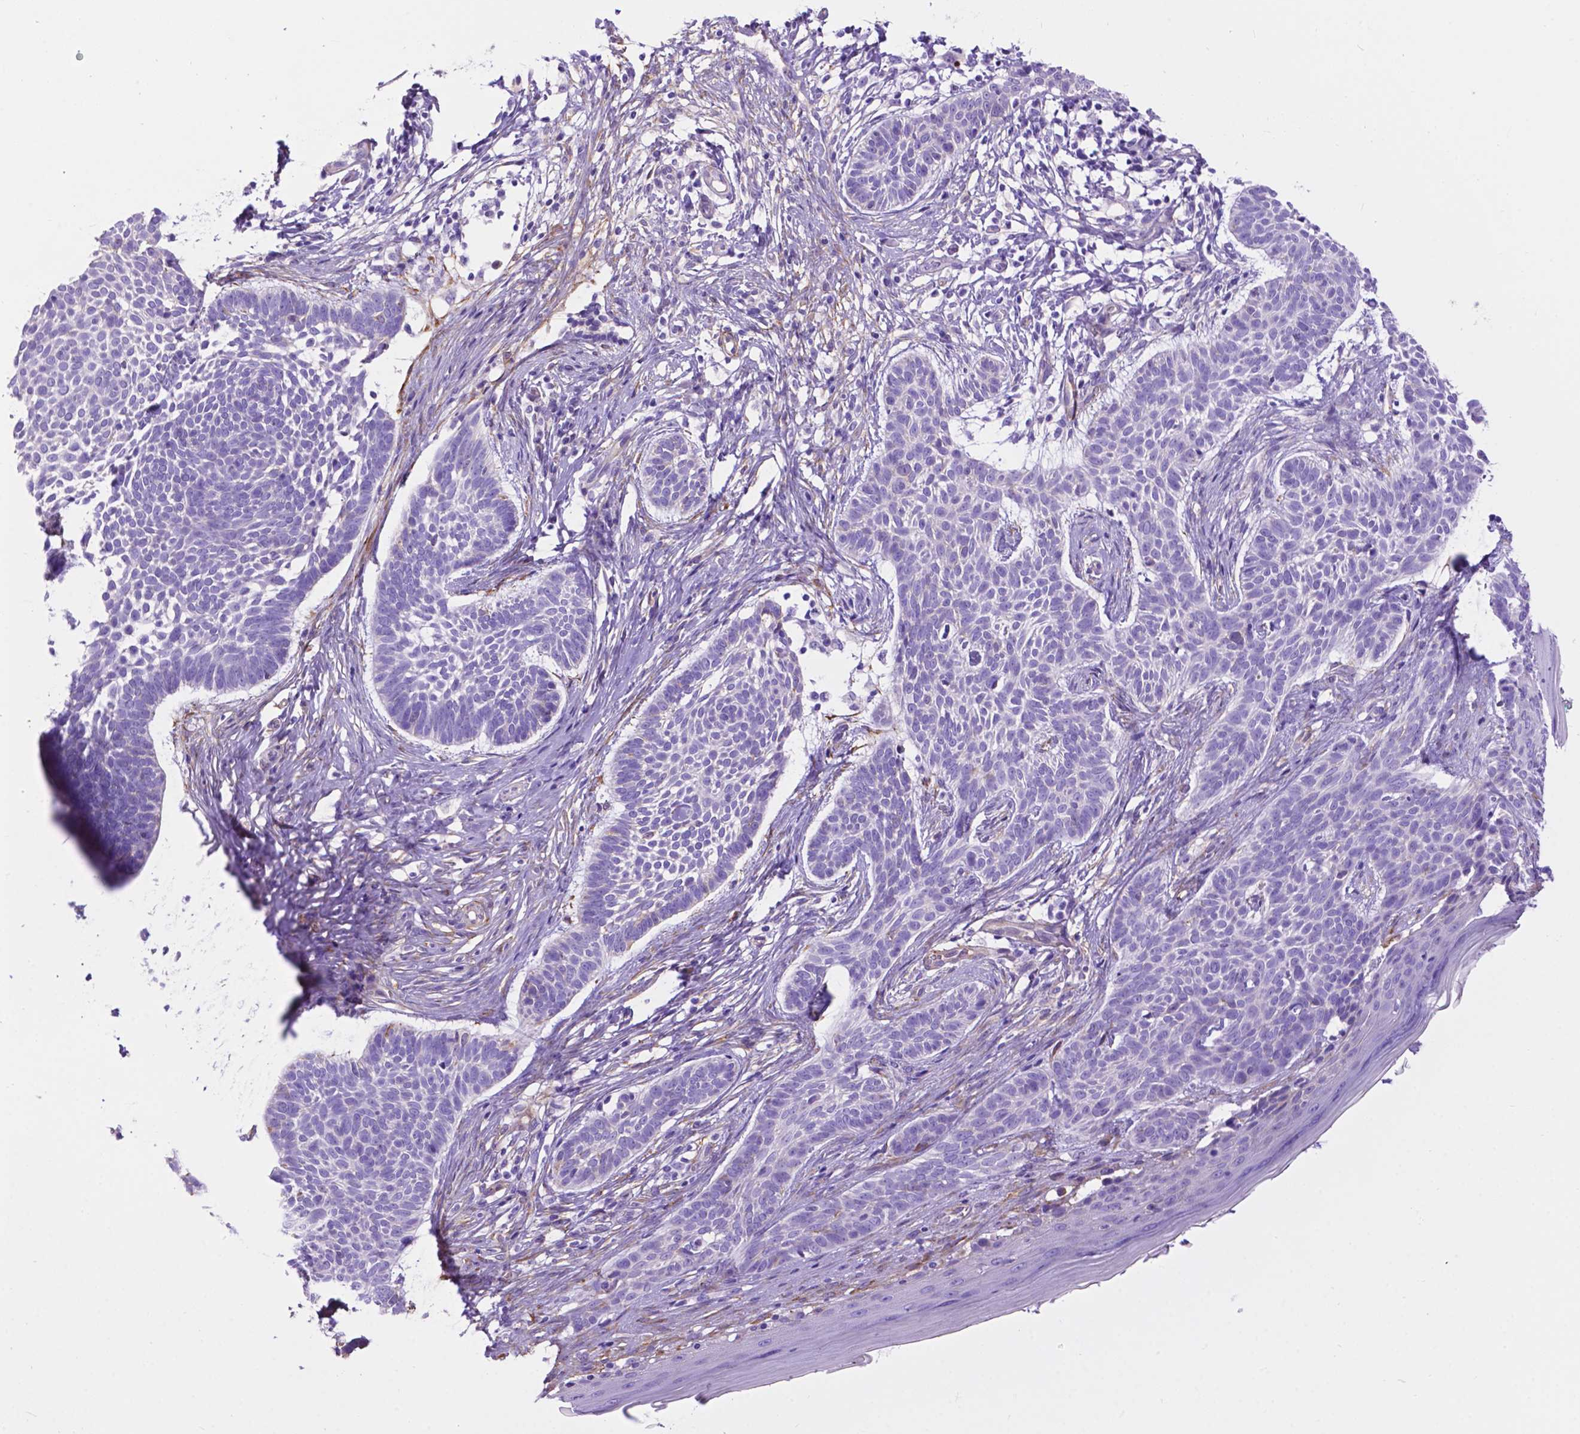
{"staining": {"intensity": "negative", "quantity": "none", "location": "none"}, "tissue": "skin cancer", "cell_type": "Tumor cells", "image_type": "cancer", "snomed": [{"axis": "morphology", "description": "Basal cell carcinoma"}, {"axis": "topography", "description": "Skin"}], "caption": "Immunohistochemical staining of skin cancer displays no significant staining in tumor cells.", "gene": "PCDHA12", "patient": {"sex": "male", "age": 85}}